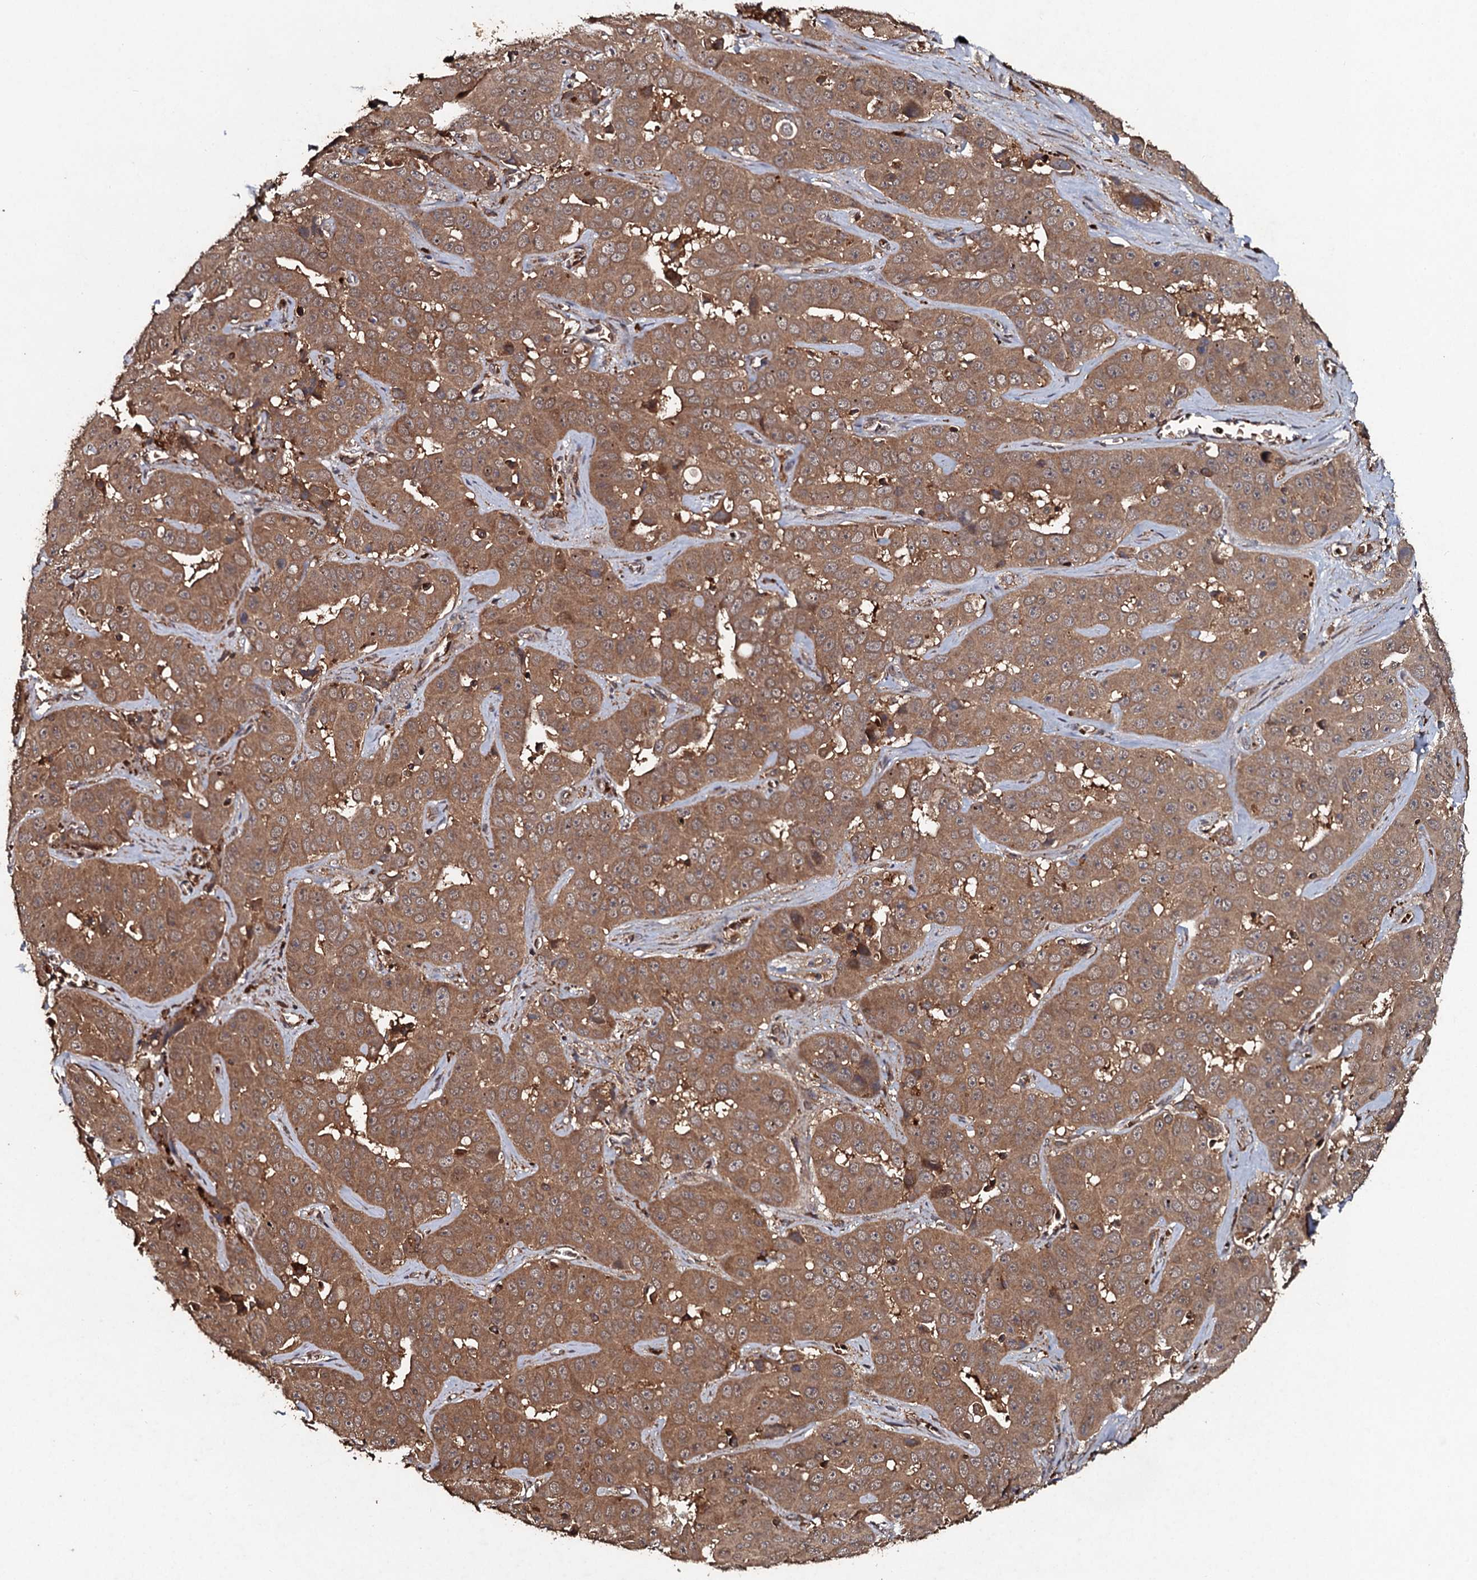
{"staining": {"intensity": "moderate", "quantity": ">75%", "location": "cytoplasmic/membranous"}, "tissue": "liver cancer", "cell_type": "Tumor cells", "image_type": "cancer", "snomed": [{"axis": "morphology", "description": "Cholangiocarcinoma"}, {"axis": "topography", "description": "Liver"}], "caption": "Approximately >75% of tumor cells in human liver cholangiocarcinoma show moderate cytoplasmic/membranous protein positivity as visualized by brown immunohistochemical staining.", "gene": "ADGRG3", "patient": {"sex": "female", "age": 52}}